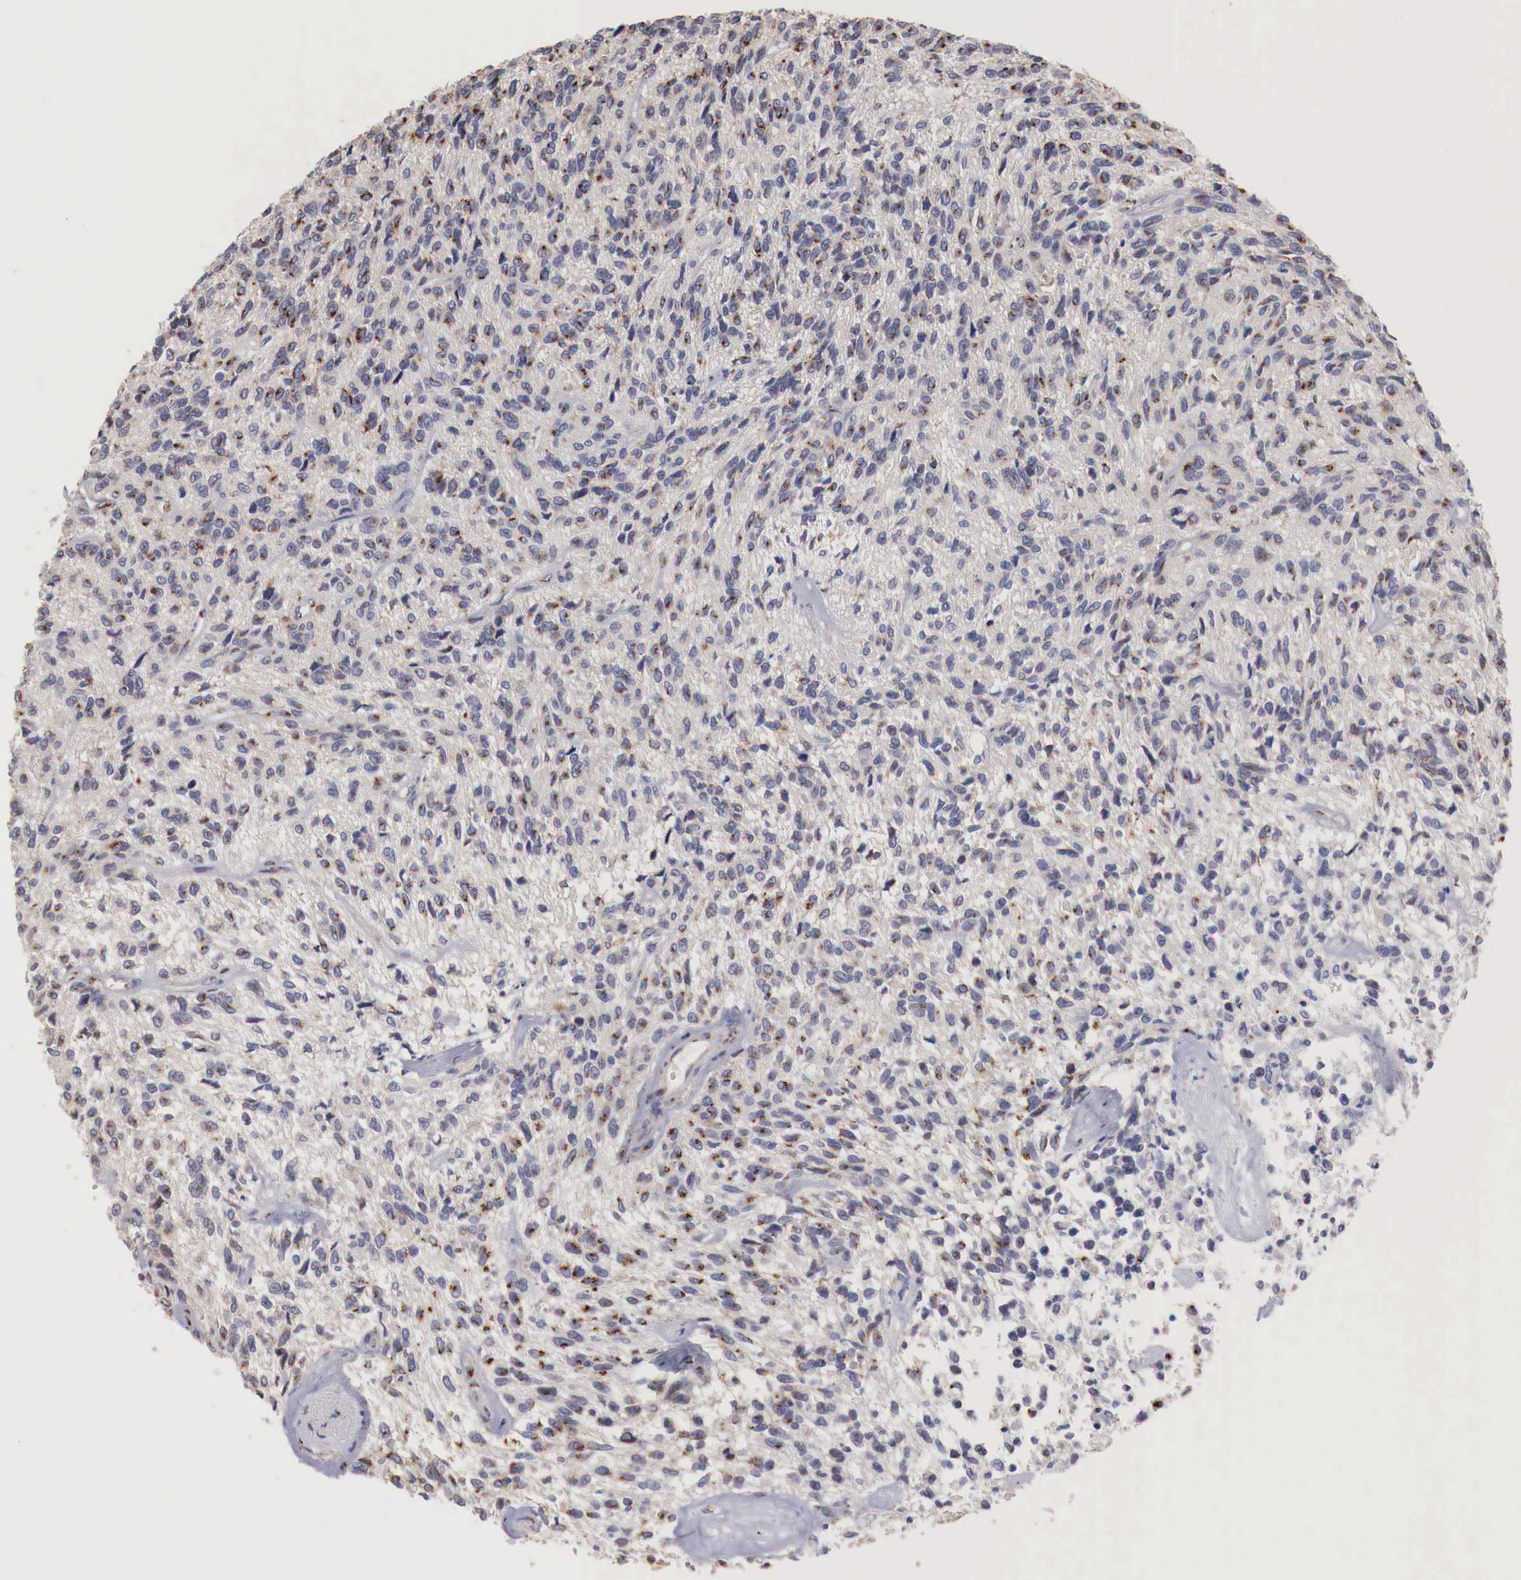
{"staining": {"intensity": "moderate", "quantity": ">75%", "location": "cytoplasmic/membranous"}, "tissue": "glioma", "cell_type": "Tumor cells", "image_type": "cancer", "snomed": [{"axis": "morphology", "description": "Glioma, malignant, High grade"}, {"axis": "topography", "description": "Brain"}], "caption": "Immunohistochemistry (IHC) staining of high-grade glioma (malignant), which exhibits medium levels of moderate cytoplasmic/membranous expression in approximately >75% of tumor cells indicating moderate cytoplasmic/membranous protein positivity. The staining was performed using DAB (brown) for protein detection and nuclei were counterstained in hematoxylin (blue).", "gene": "SYAP1", "patient": {"sex": "male", "age": 77}}